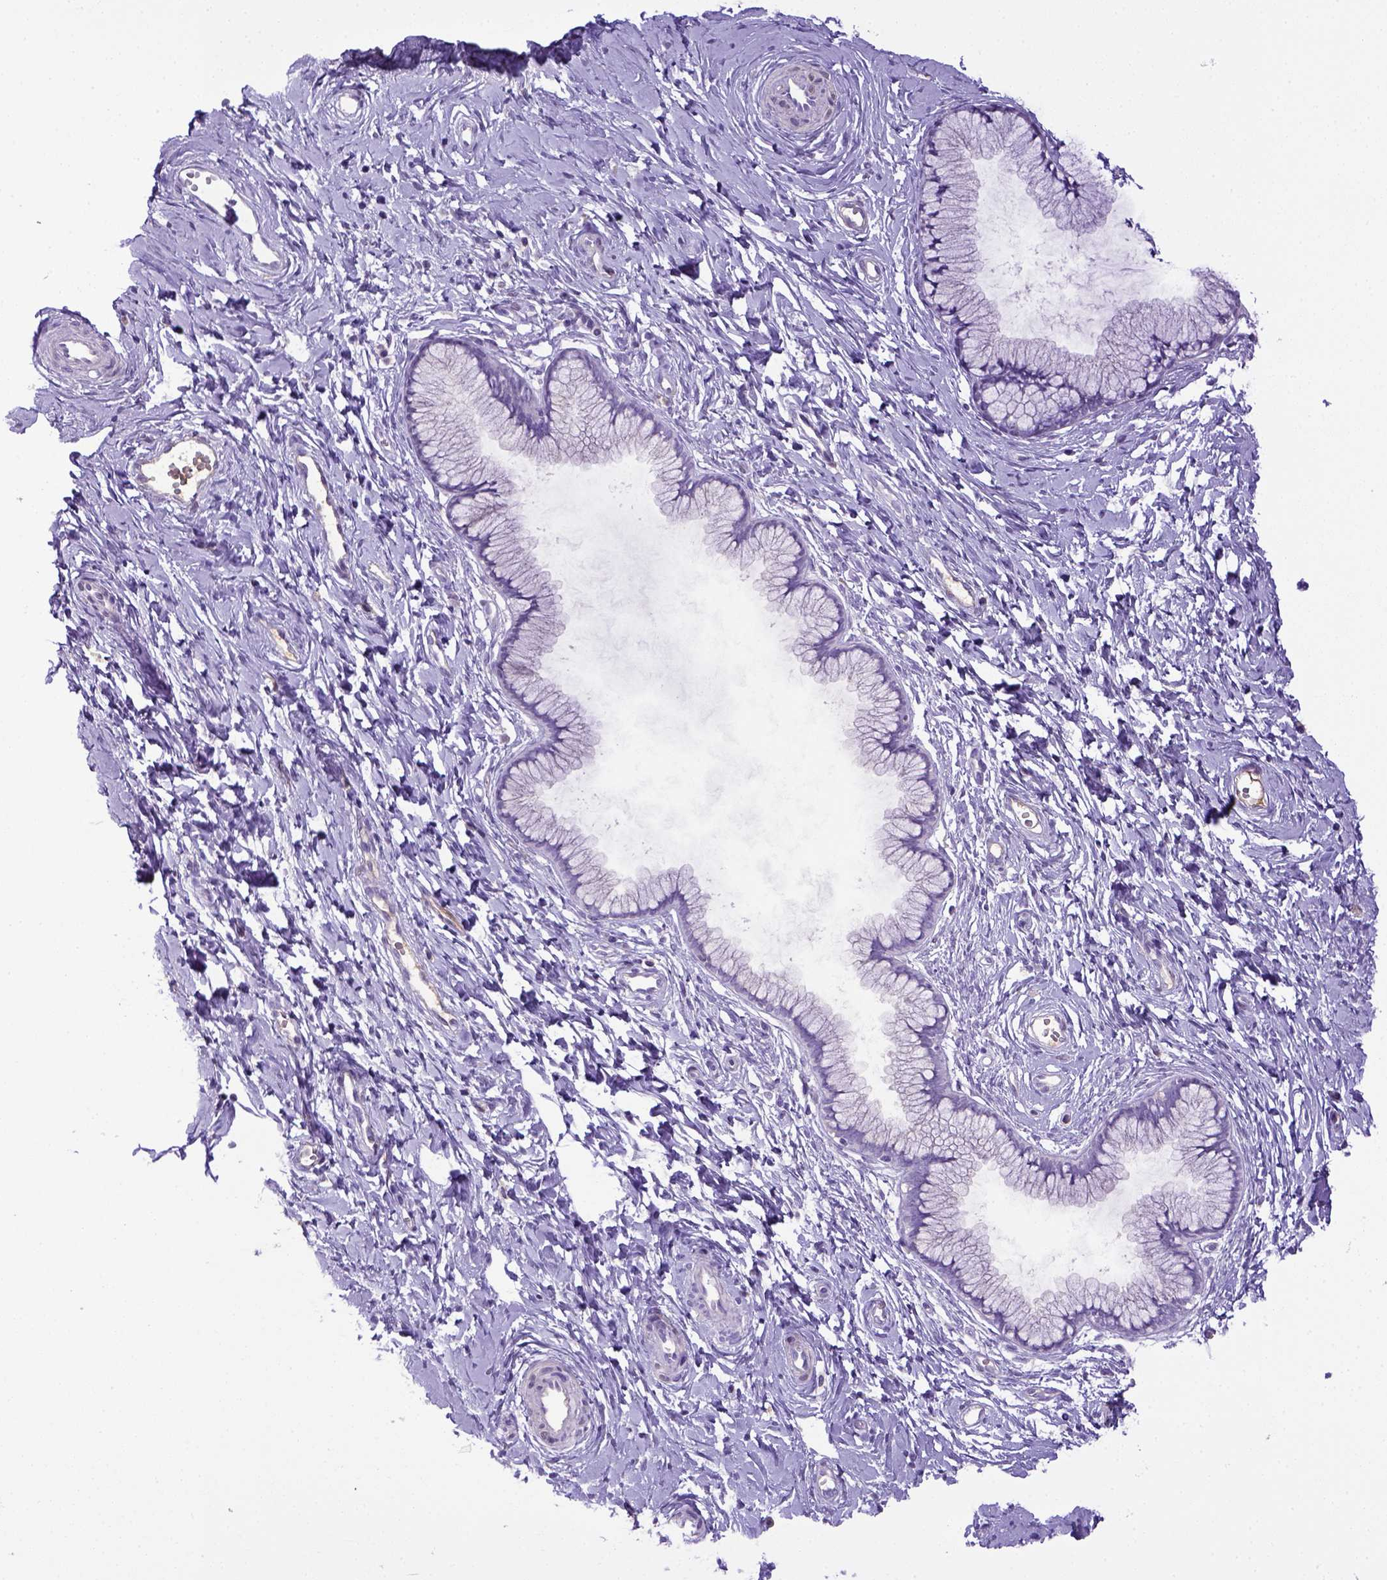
{"staining": {"intensity": "negative", "quantity": "none", "location": "none"}, "tissue": "cervix", "cell_type": "Glandular cells", "image_type": "normal", "snomed": [{"axis": "morphology", "description": "Normal tissue, NOS"}, {"axis": "topography", "description": "Cervix"}], "caption": "An immunohistochemistry image of unremarkable cervix is shown. There is no staining in glandular cells of cervix. (DAB immunohistochemistry with hematoxylin counter stain).", "gene": "ITIH4", "patient": {"sex": "female", "age": 40}}